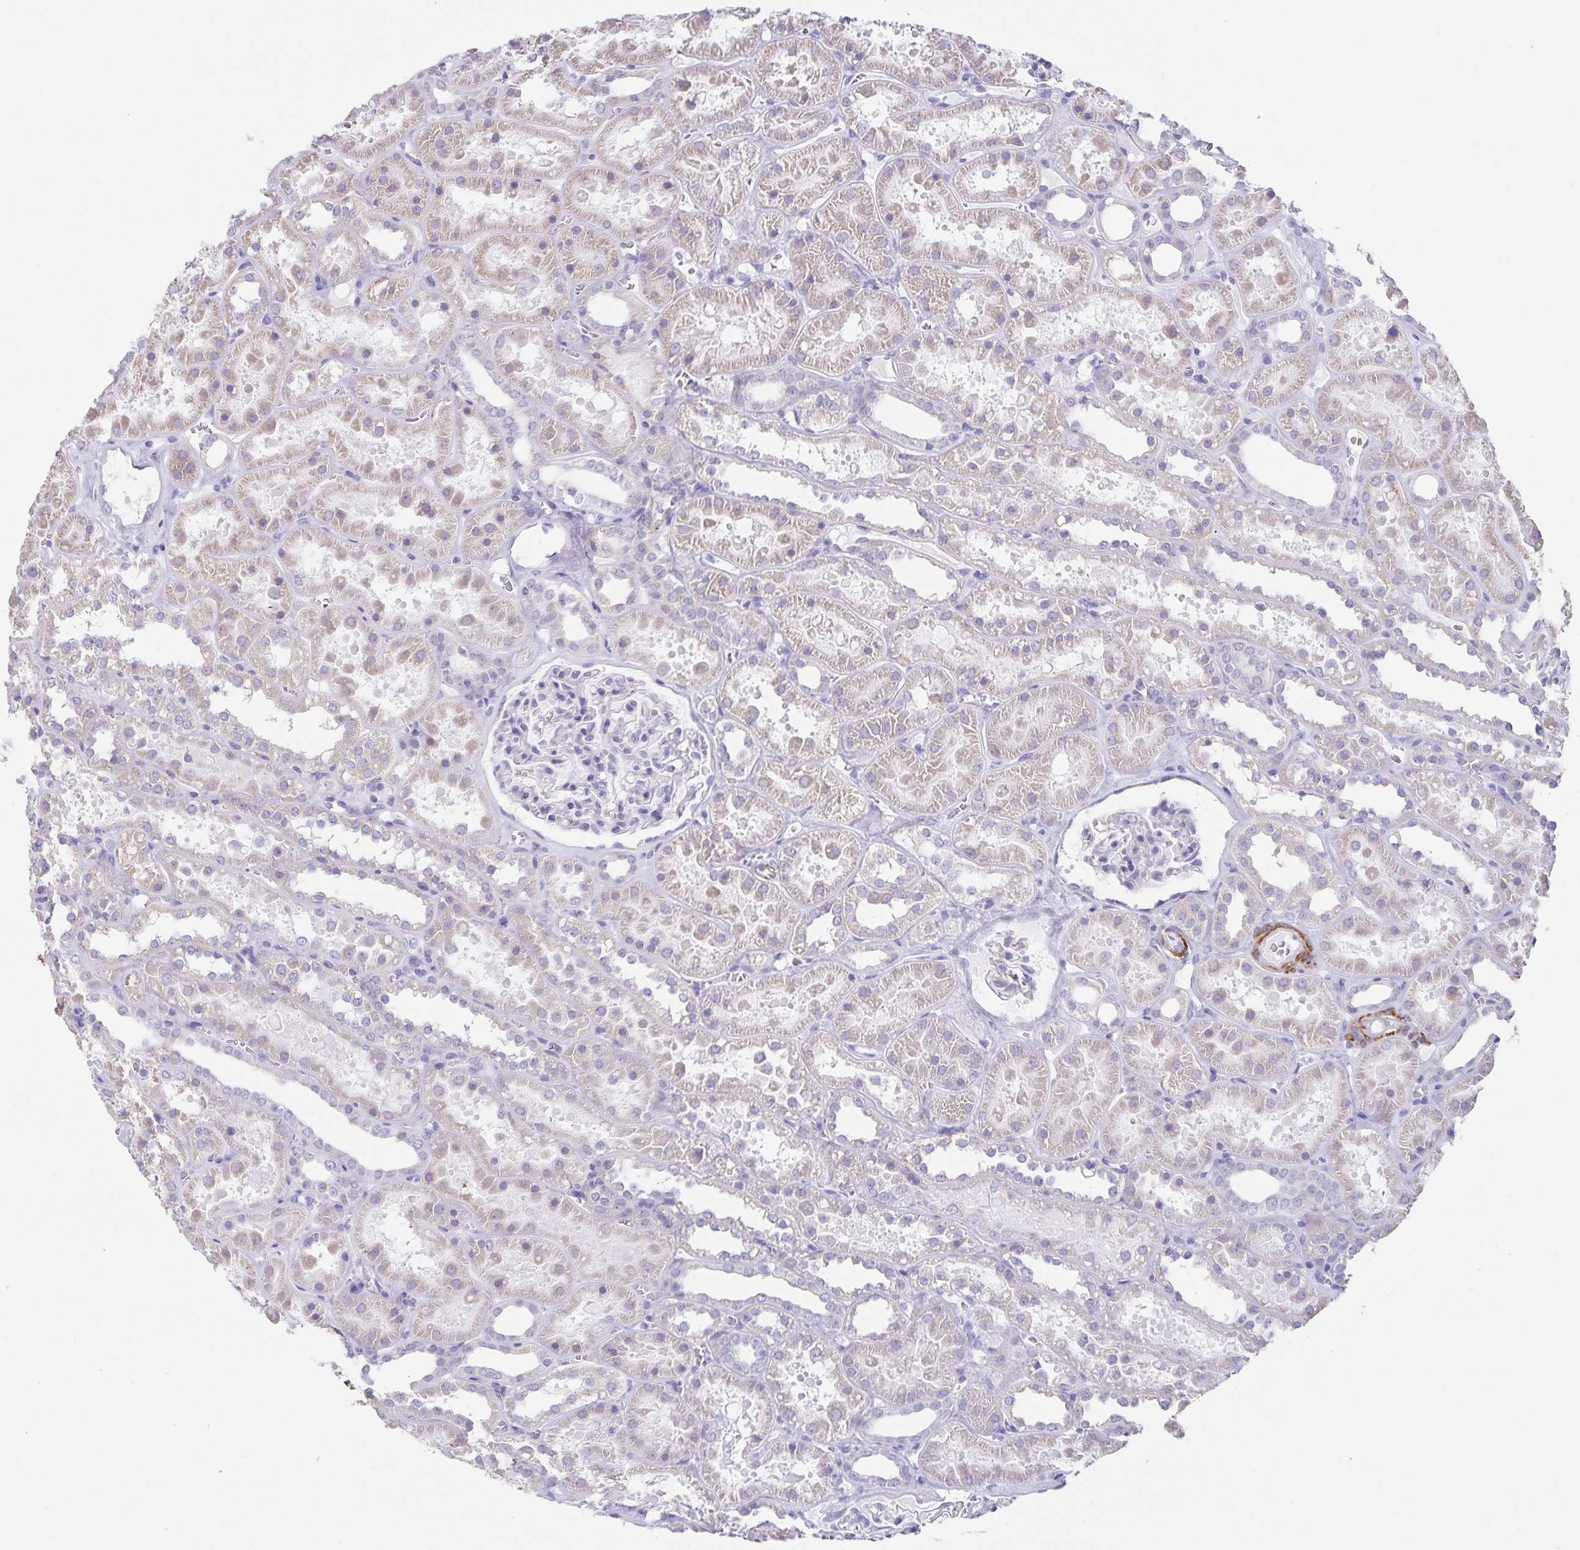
{"staining": {"intensity": "negative", "quantity": "none", "location": "none"}, "tissue": "kidney", "cell_type": "Cells in glomeruli", "image_type": "normal", "snomed": [{"axis": "morphology", "description": "Normal tissue, NOS"}, {"axis": "topography", "description": "Kidney"}], "caption": "A histopathology image of kidney stained for a protein shows no brown staining in cells in glomeruli. (DAB (3,3'-diaminobenzidine) IHC with hematoxylin counter stain).", "gene": "SYNM", "patient": {"sex": "female", "age": 41}}